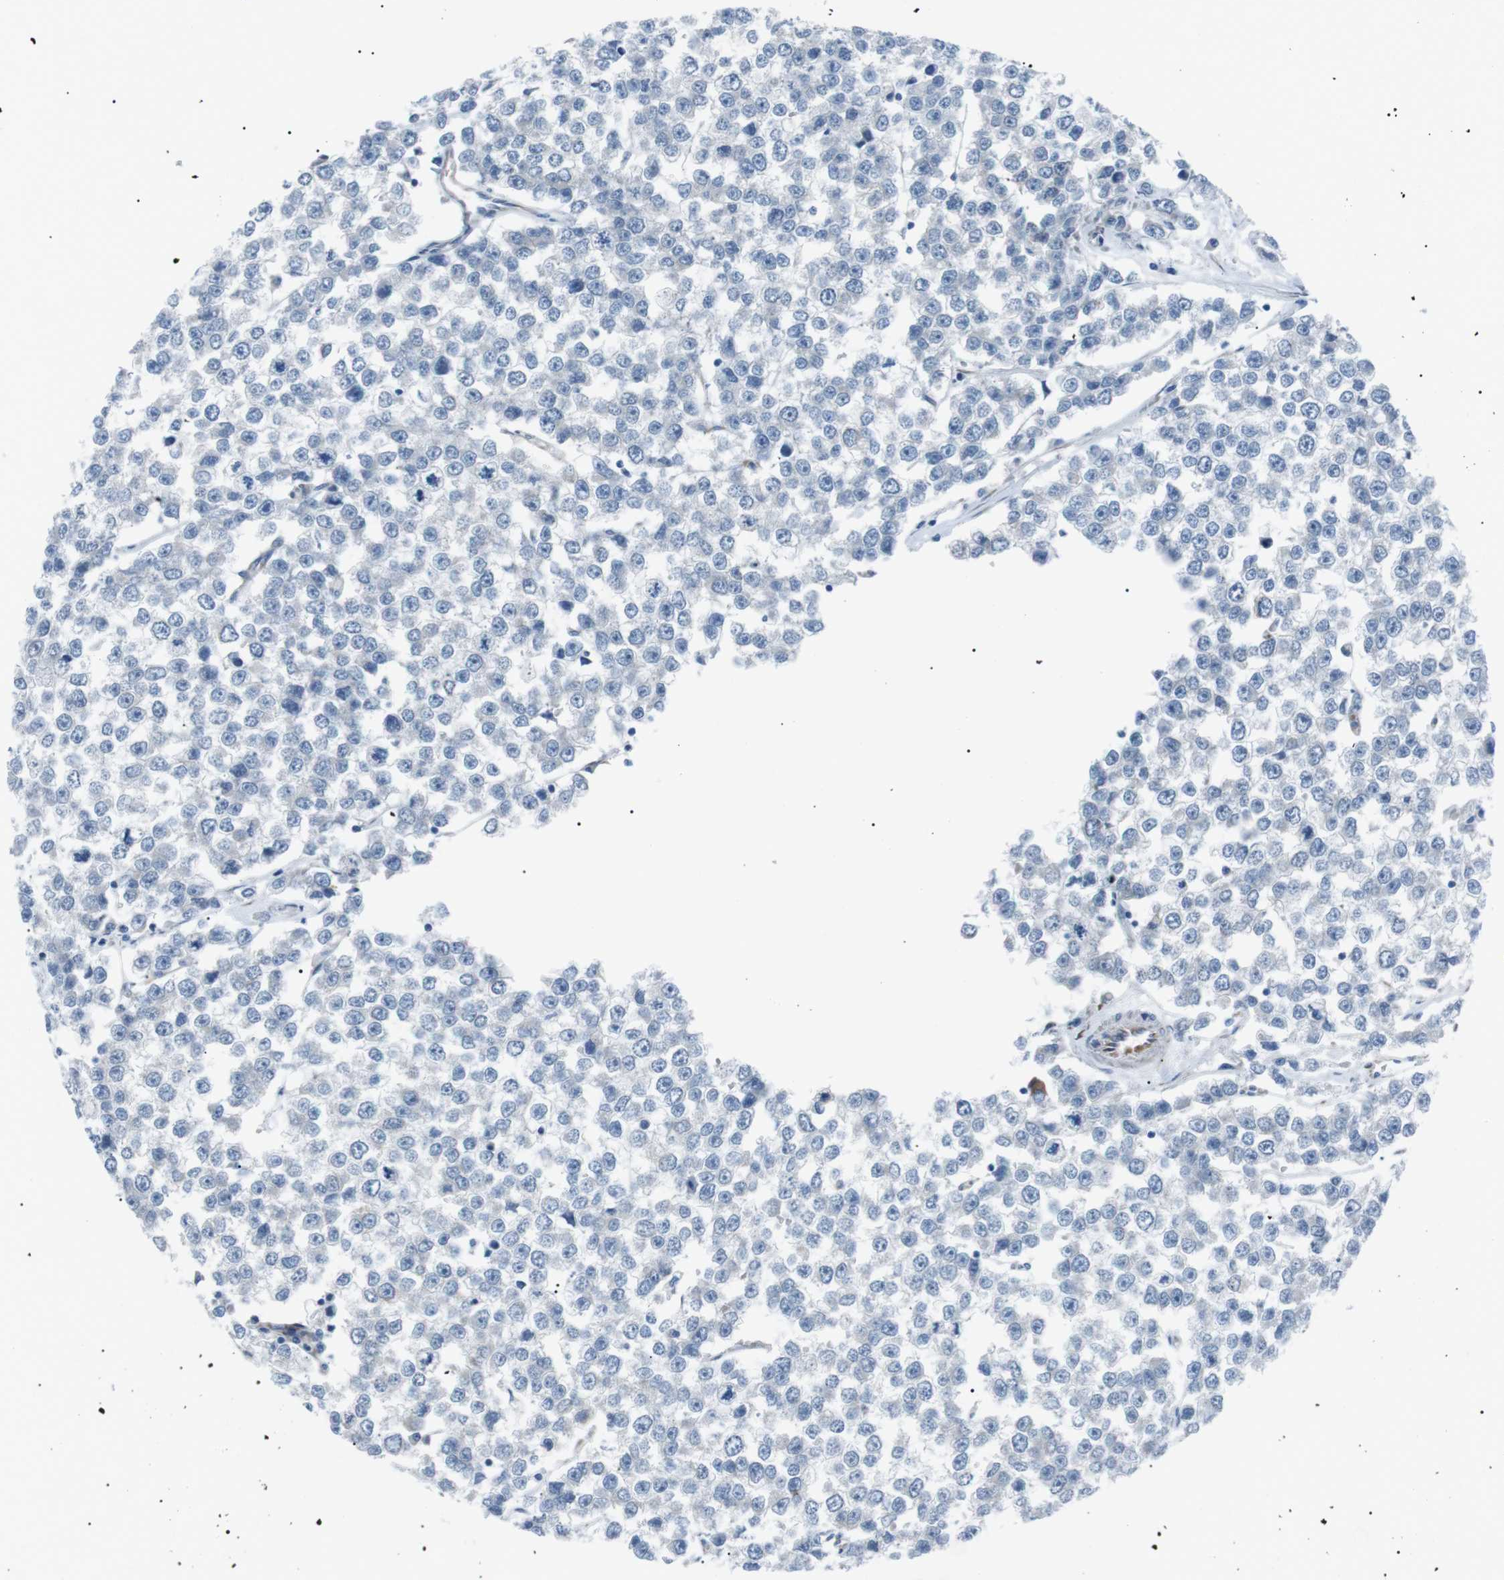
{"staining": {"intensity": "negative", "quantity": "none", "location": "none"}, "tissue": "testis cancer", "cell_type": "Tumor cells", "image_type": "cancer", "snomed": [{"axis": "morphology", "description": "Seminoma, NOS"}, {"axis": "morphology", "description": "Carcinoma, Embryonal, NOS"}, {"axis": "topography", "description": "Testis"}], "caption": "High magnification brightfield microscopy of testis cancer stained with DAB (brown) and counterstained with hematoxylin (blue): tumor cells show no significant staining.", "gene": "MTARC2", "patient": {"sex": "male", "age": 52}}